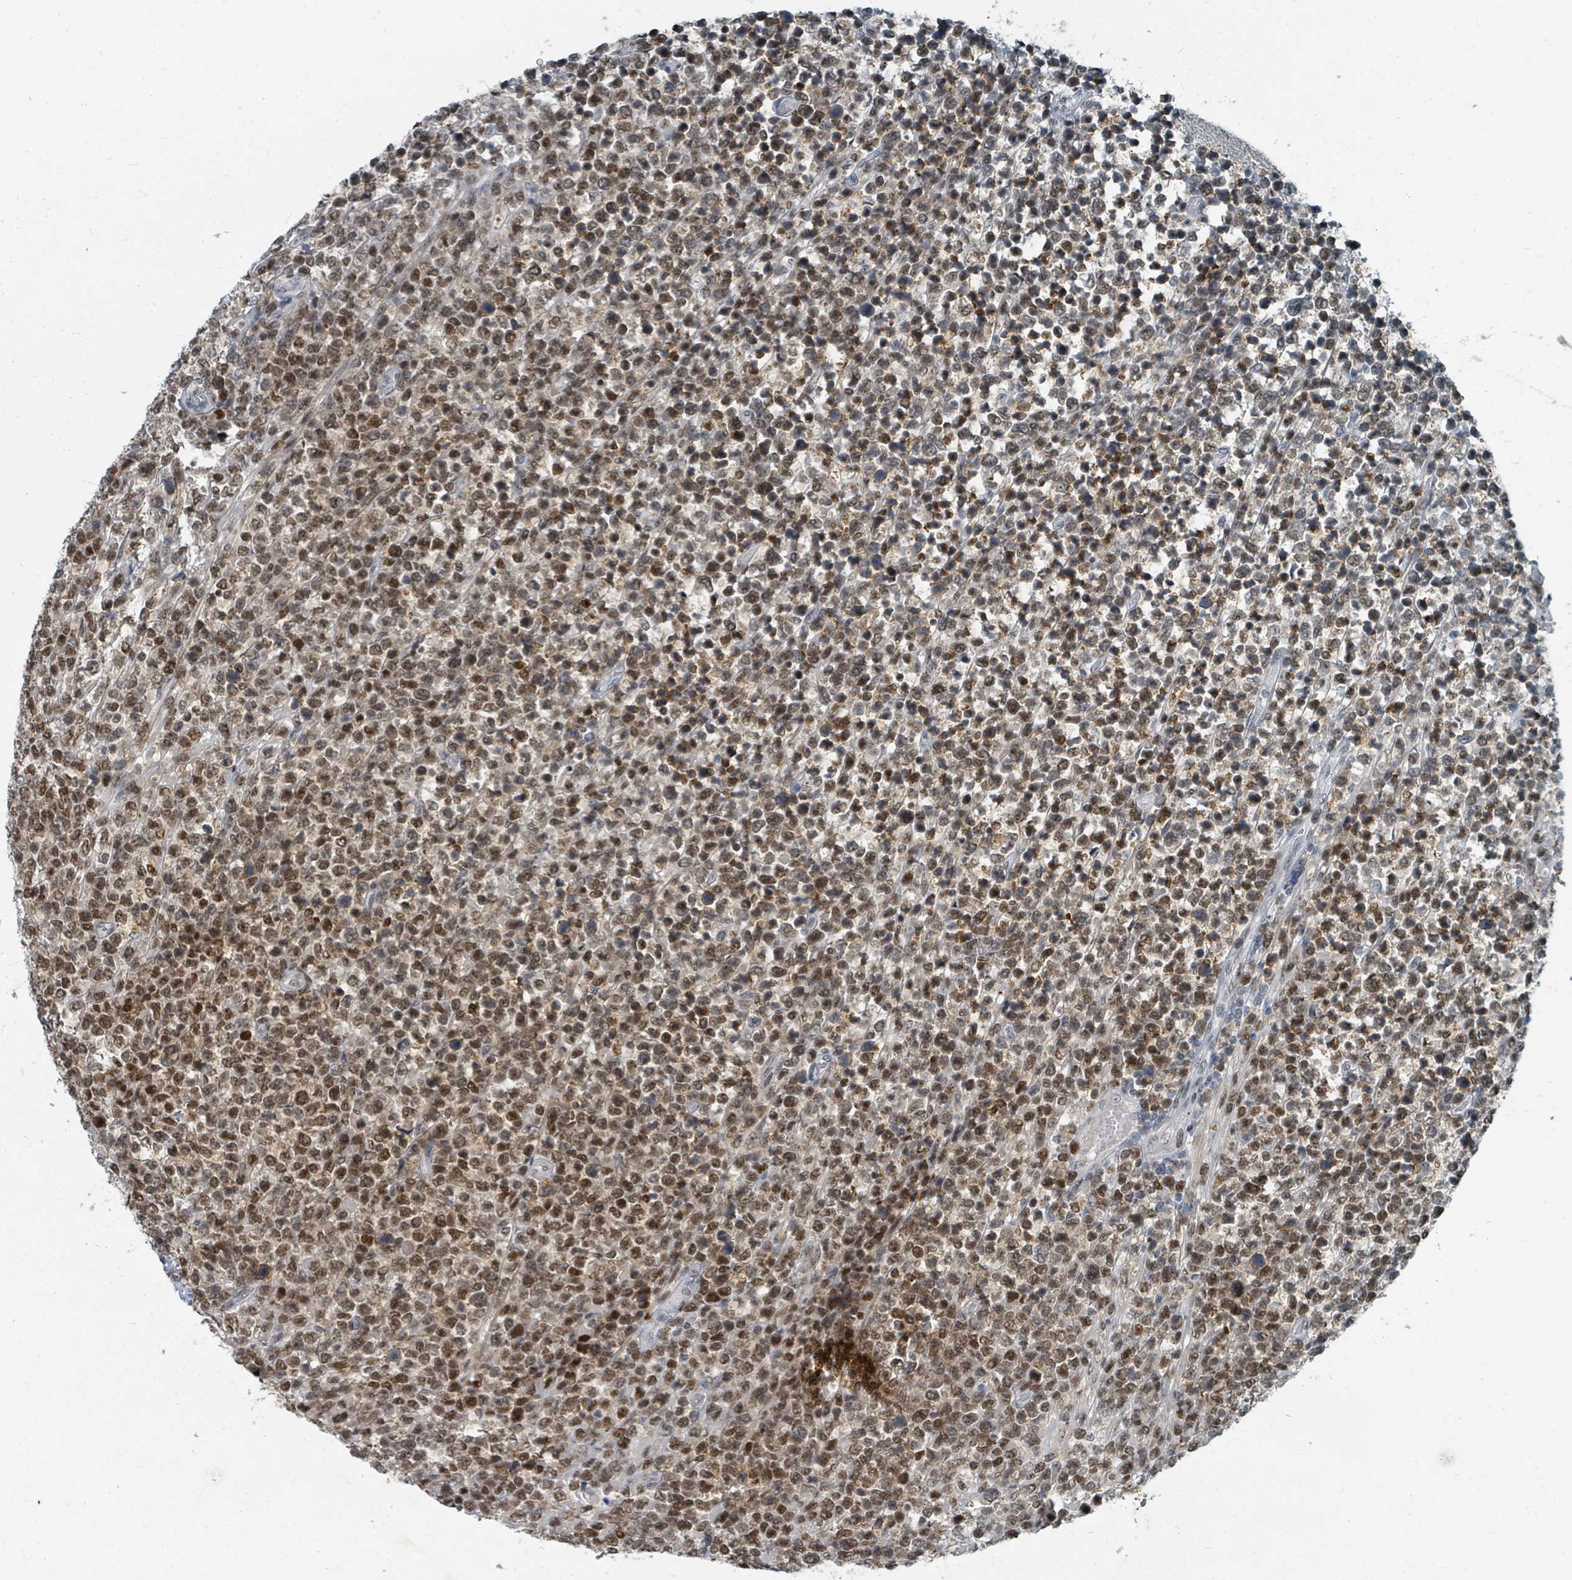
{"staining": {"intensity": "moderate", "quantity": ">75%", "location": "nuclear"}, "tissue": "lymphoma", "cell_type": "Tumor cells", "image_type": "cancer", "snomed": [{"axis": "morphology", "description": "Malignant lymphoma, non-Hodgkin's type, High grade"}, {"axis": "topography", "description": "Soft tissue"}], "caption": "About >75% of tumor cells in high-grade malignant lymphoma, non-Hodgkin's type exhibit moderate nuclear protein positivity as visualized by brown immunohistochemical staining.", "gene": "UCK1", "patient": {"sex": "female", "age": 56}}